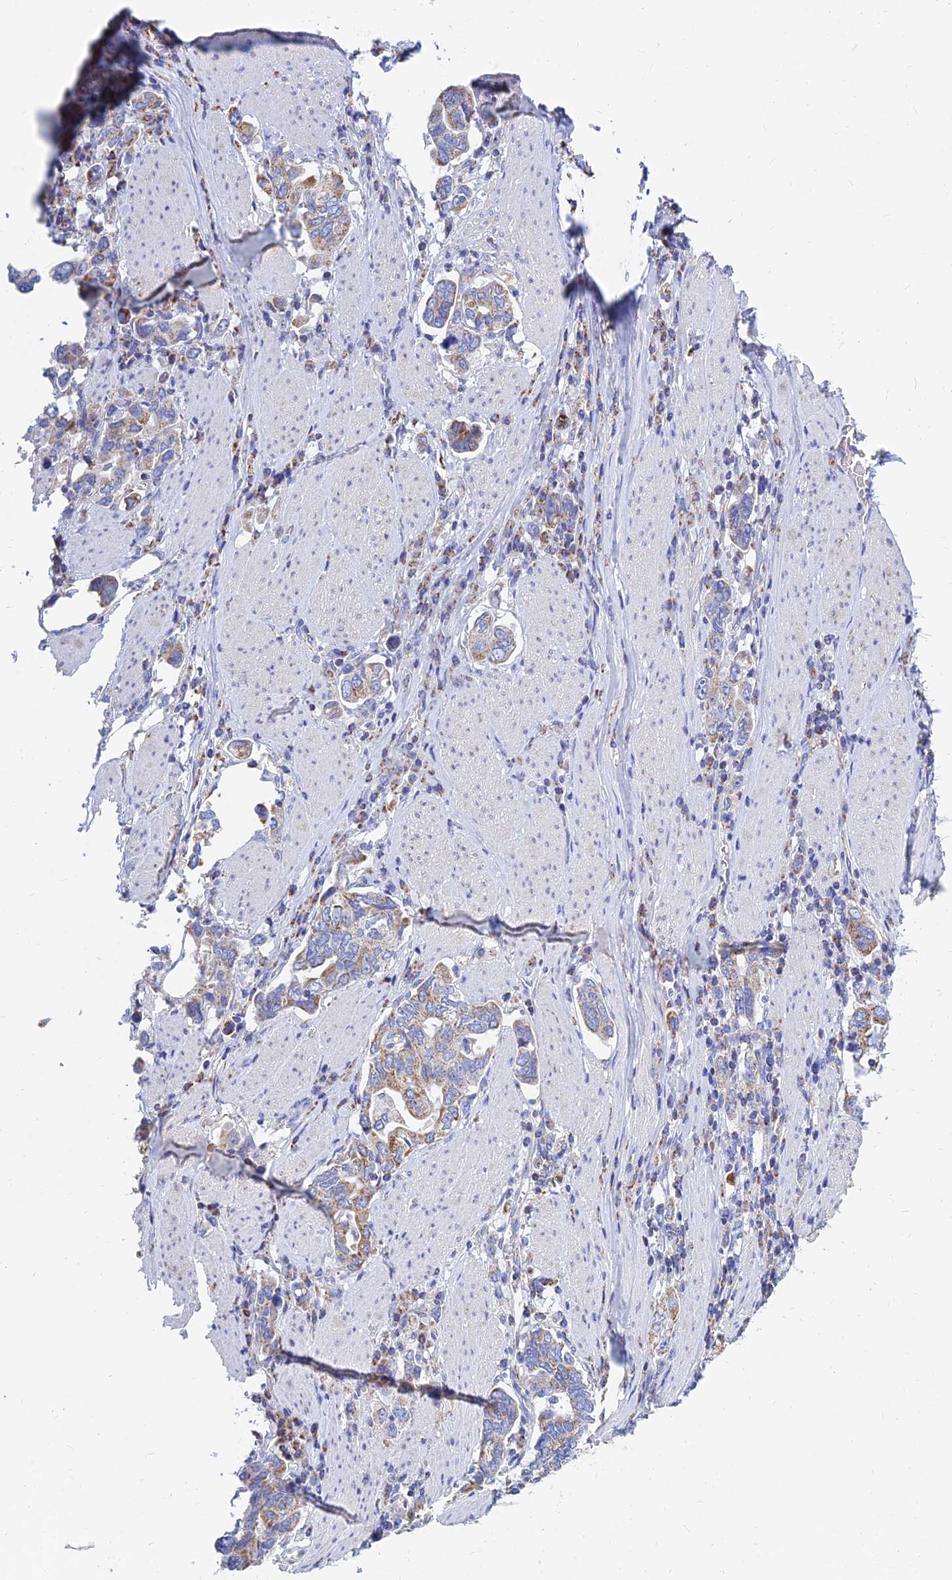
{"staining": {"intensity": "weak", "quantity": "25%-75%", "location": "cytoplasmic/membranous"}, "tissue": "stomach cancer", "cell_type": "Tumor cells", "image_type": "cancer", "snomed": [{"axis": "morphology", "description": "Adenocarcinoma, NOS"}, {"axis": "topography", "description": "Stomach, upper"}, {"axis": "topography", "description": "Stomach"}], "caption": "Adenocarcinoma (stomach) tissue displays weak cytoplasmic/membranous staining in about 25%-75% of tumor cells", "gene": "MGST1", "patient": {"sex": "male", "age": 62}}